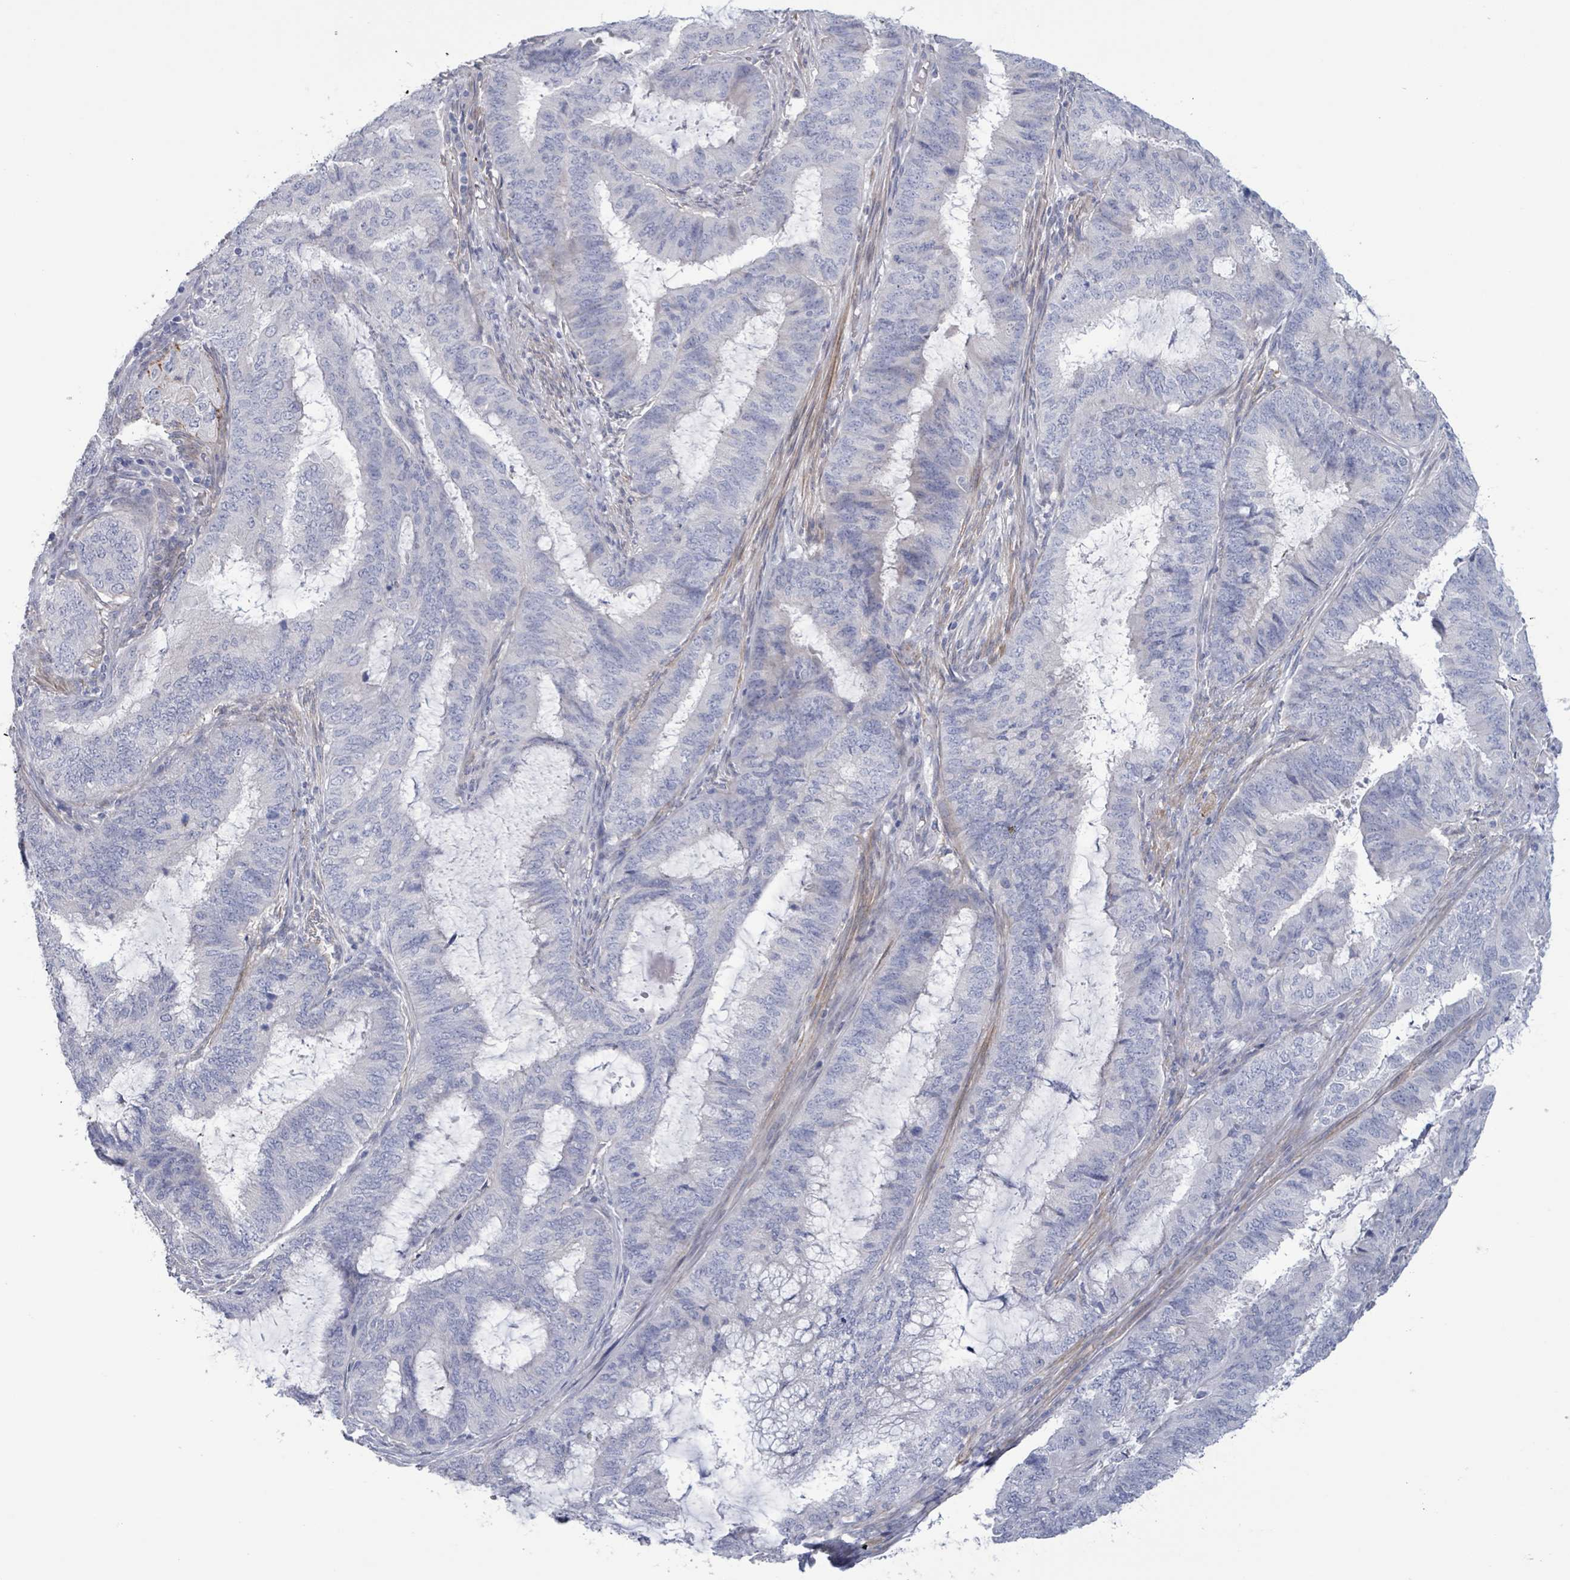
{"staining": {"intensity": "negative", "quantity": "none", "location": "none"}, "tissue": "endometrial cancer", "cell_type": "Tumor cells", "image_type": "cancer", "snomed": [{"axis": "morphology", "description": "Adenocarcinoma, NOS"}, {"axis": "topography", "description": "Endometrium"}], "caption": "Immunohistochemistry of endometrial adenocarcinoma shows no positivity in tumor cells. (IHC, brightfield microscopy, high magnification).", "gene": "PKLR", "patient": {"sex": "female", "age": 51}}